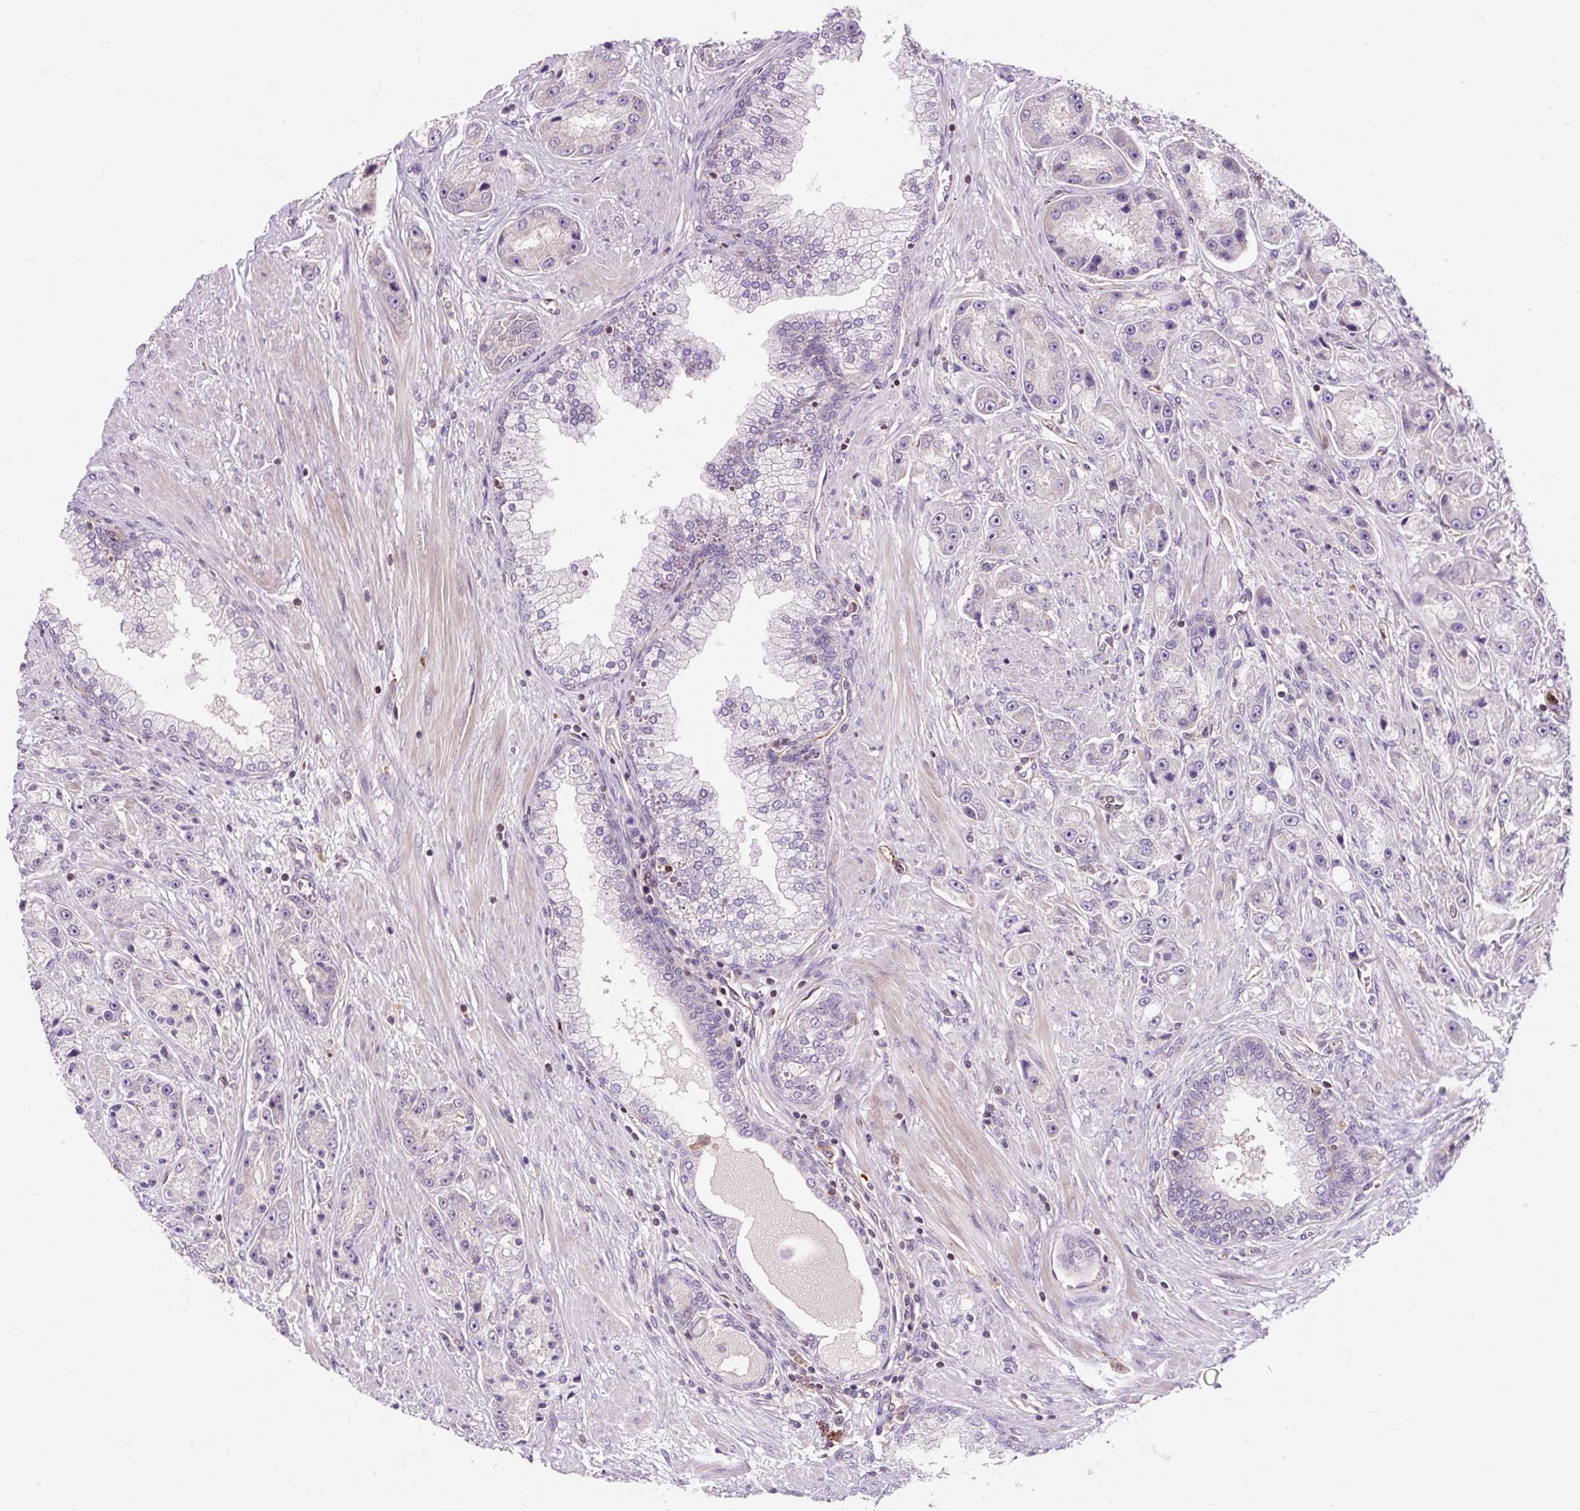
{"staining": {"intensity": "negative", "quantity": "none", "location": "none"}, "tissue": "prostate cancer", "cell_type": "Tumor cells", "image_type": "cancer", "snomed": [{"axis": "morphology", "description": "Adenocarcinoma, High grade"}, {"axis": "topography", "description": "Prostate"}], "caption": "Immunohistochemistry photomicrograph of high-grade adenocarcinoma (prostate) stained for a protein (brown), which displays no expression in tumor cells.", "gene": "PCDHGB3", "patient": {"sex": "male", "age": 67}}